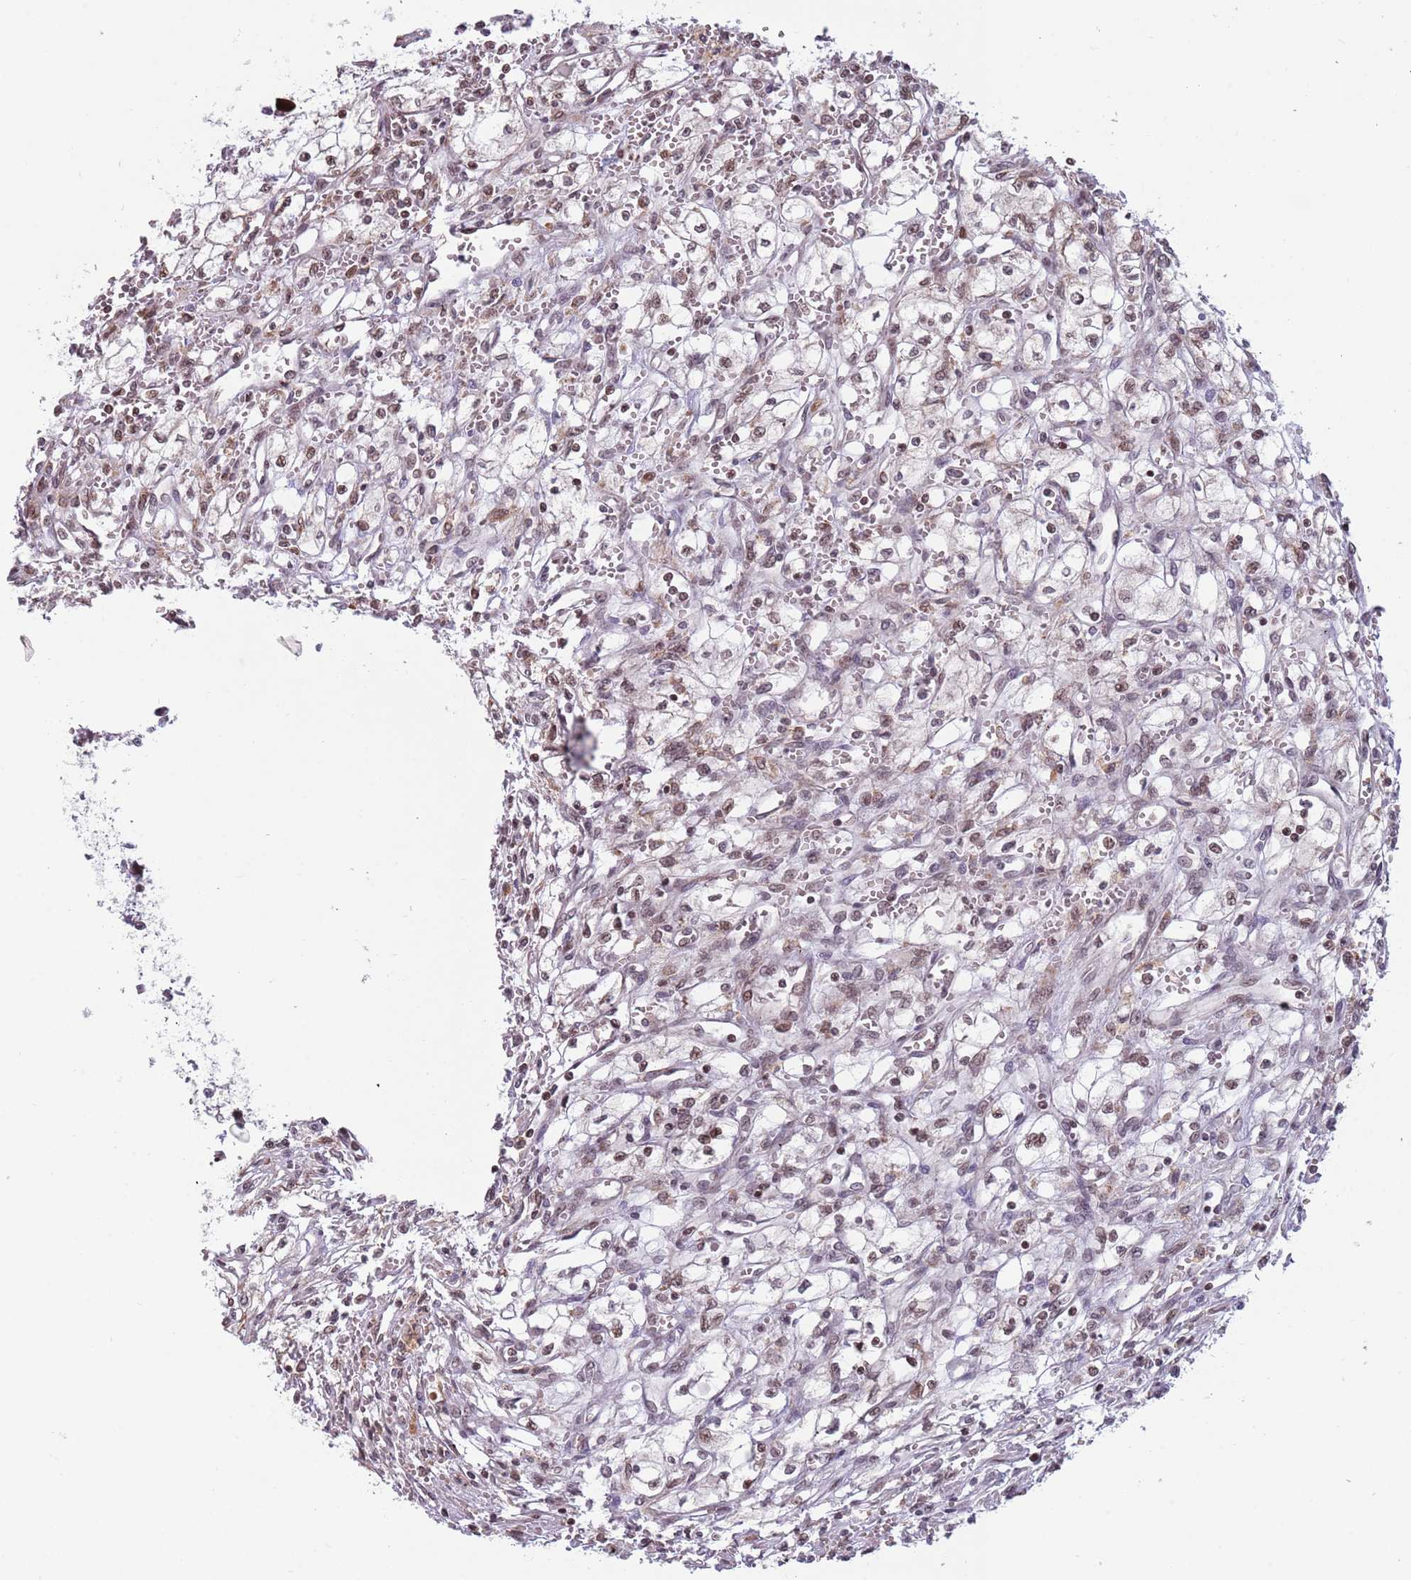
{"staining": {"intensity": "moderate", "quantity": "25%-75%", "location": "nuclear"}, "tissue": "renal cancer", "cell_type": "Tumor cells", "image_type": "cancer", "snomed": [{"axis": "morphology", "description": "Adenocarcinoma, NOS"}, {"axis": "topography", "description": "Kidney"}], "caption": "Renal cancer stained for a protein (brown) exhibits moderate nuclear positive expression in about 25%-75% of tumor cells.", "gene": "BARD1", "patient": {"sex": "male", "age": 59}}